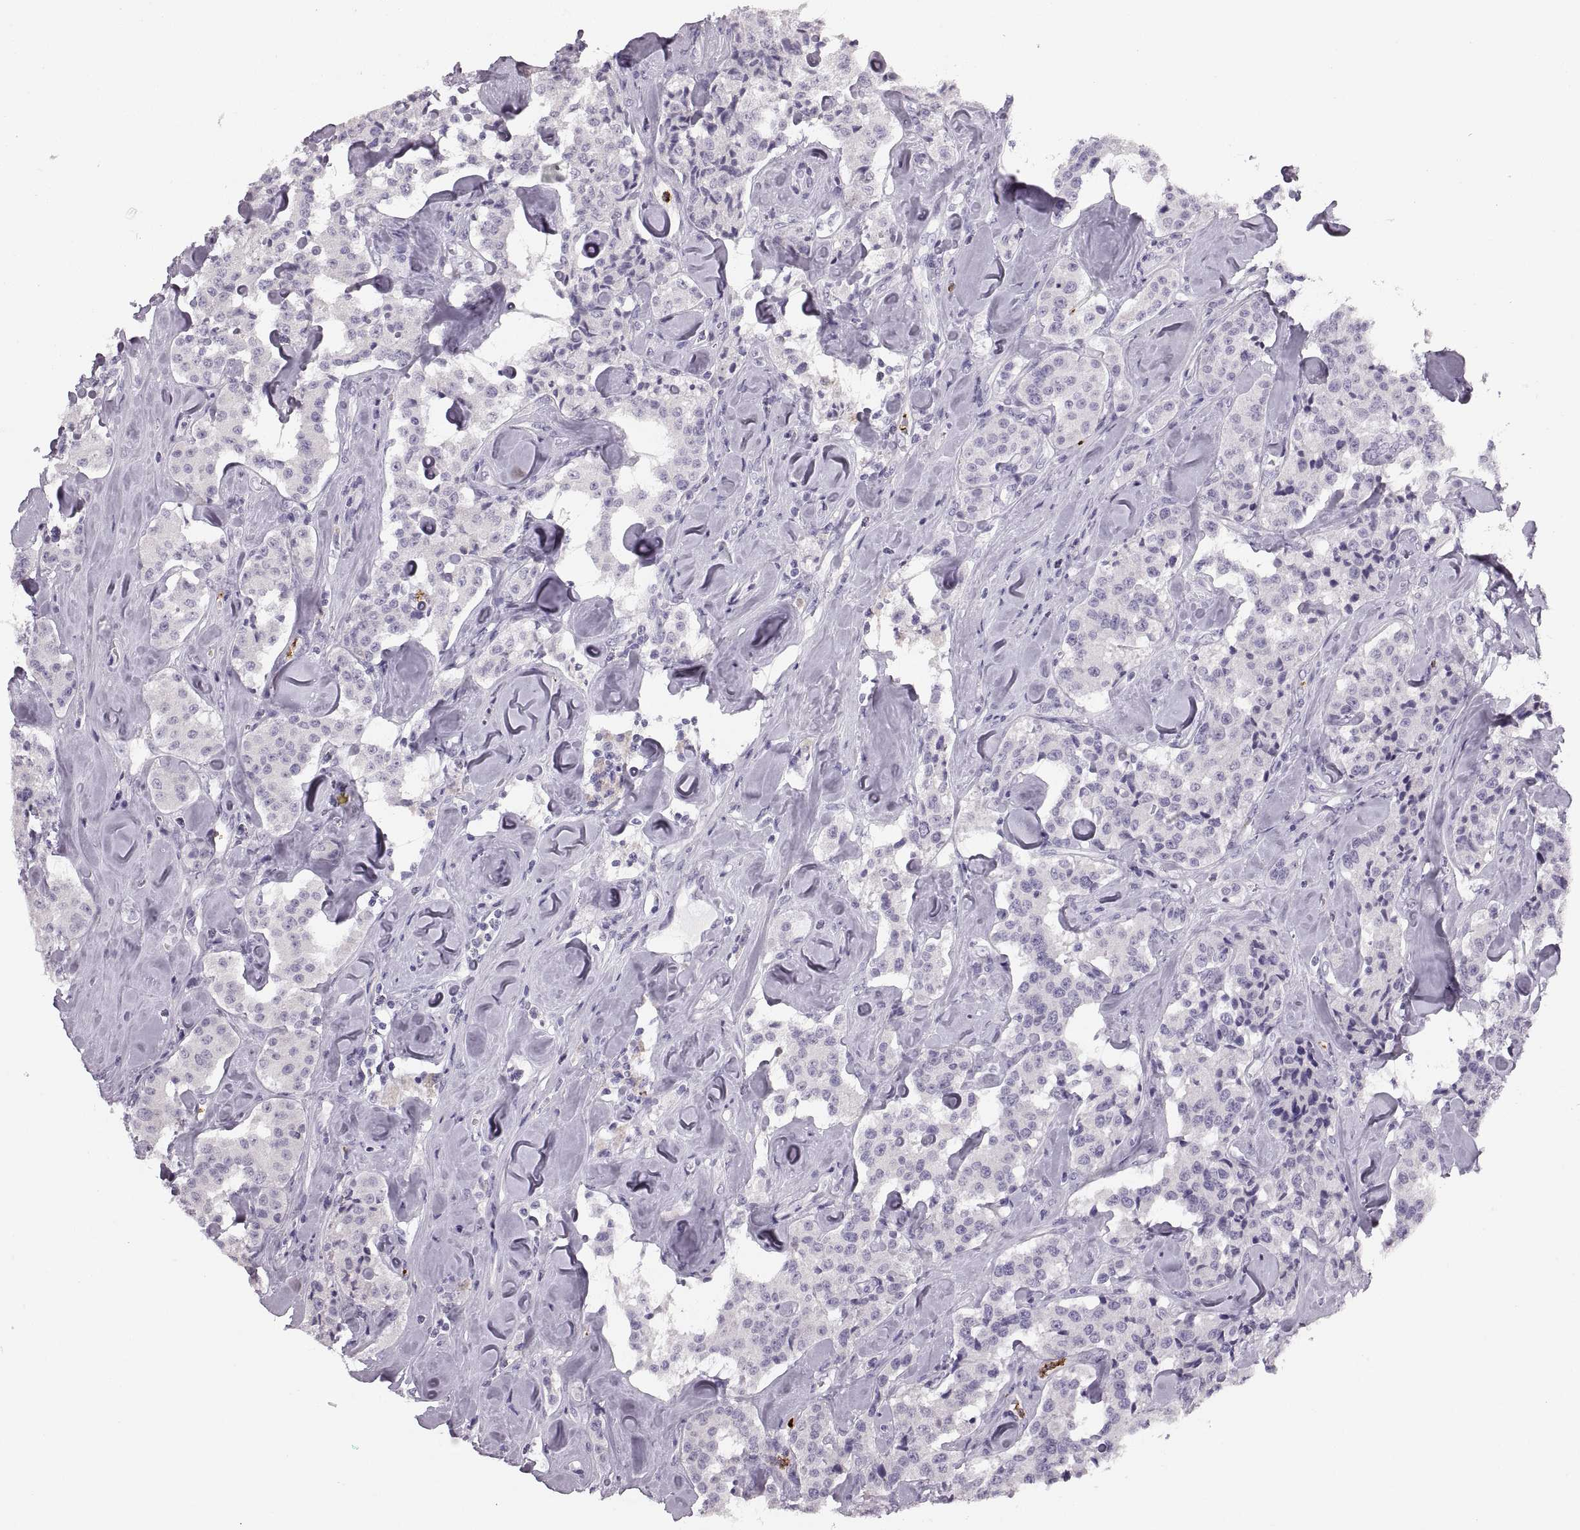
{"staining": {"intensity": "negative", "quantity": "none", "location": "none"}, "tissue": "carcinoid", "cell_type": "Tumor cells", "image_type": "cancer", "snomed": [{"axis": "morphology", "description": "Carcinoid, malignant, NOS"}, {"axis": "topography", "description": "Pancreas"}], "caption": "IHC photomicrograph of neoplastic tissue: human carcinoid (malignant) stained with DAB (3,3'-diaminobenzidine) demonstrates no significant protein positivity in tumor cells. (Brightfield microscopy of DAB IHC at high magnification).", "gene": "MILR1", "patient": {"sex": "male", "age": 41}}